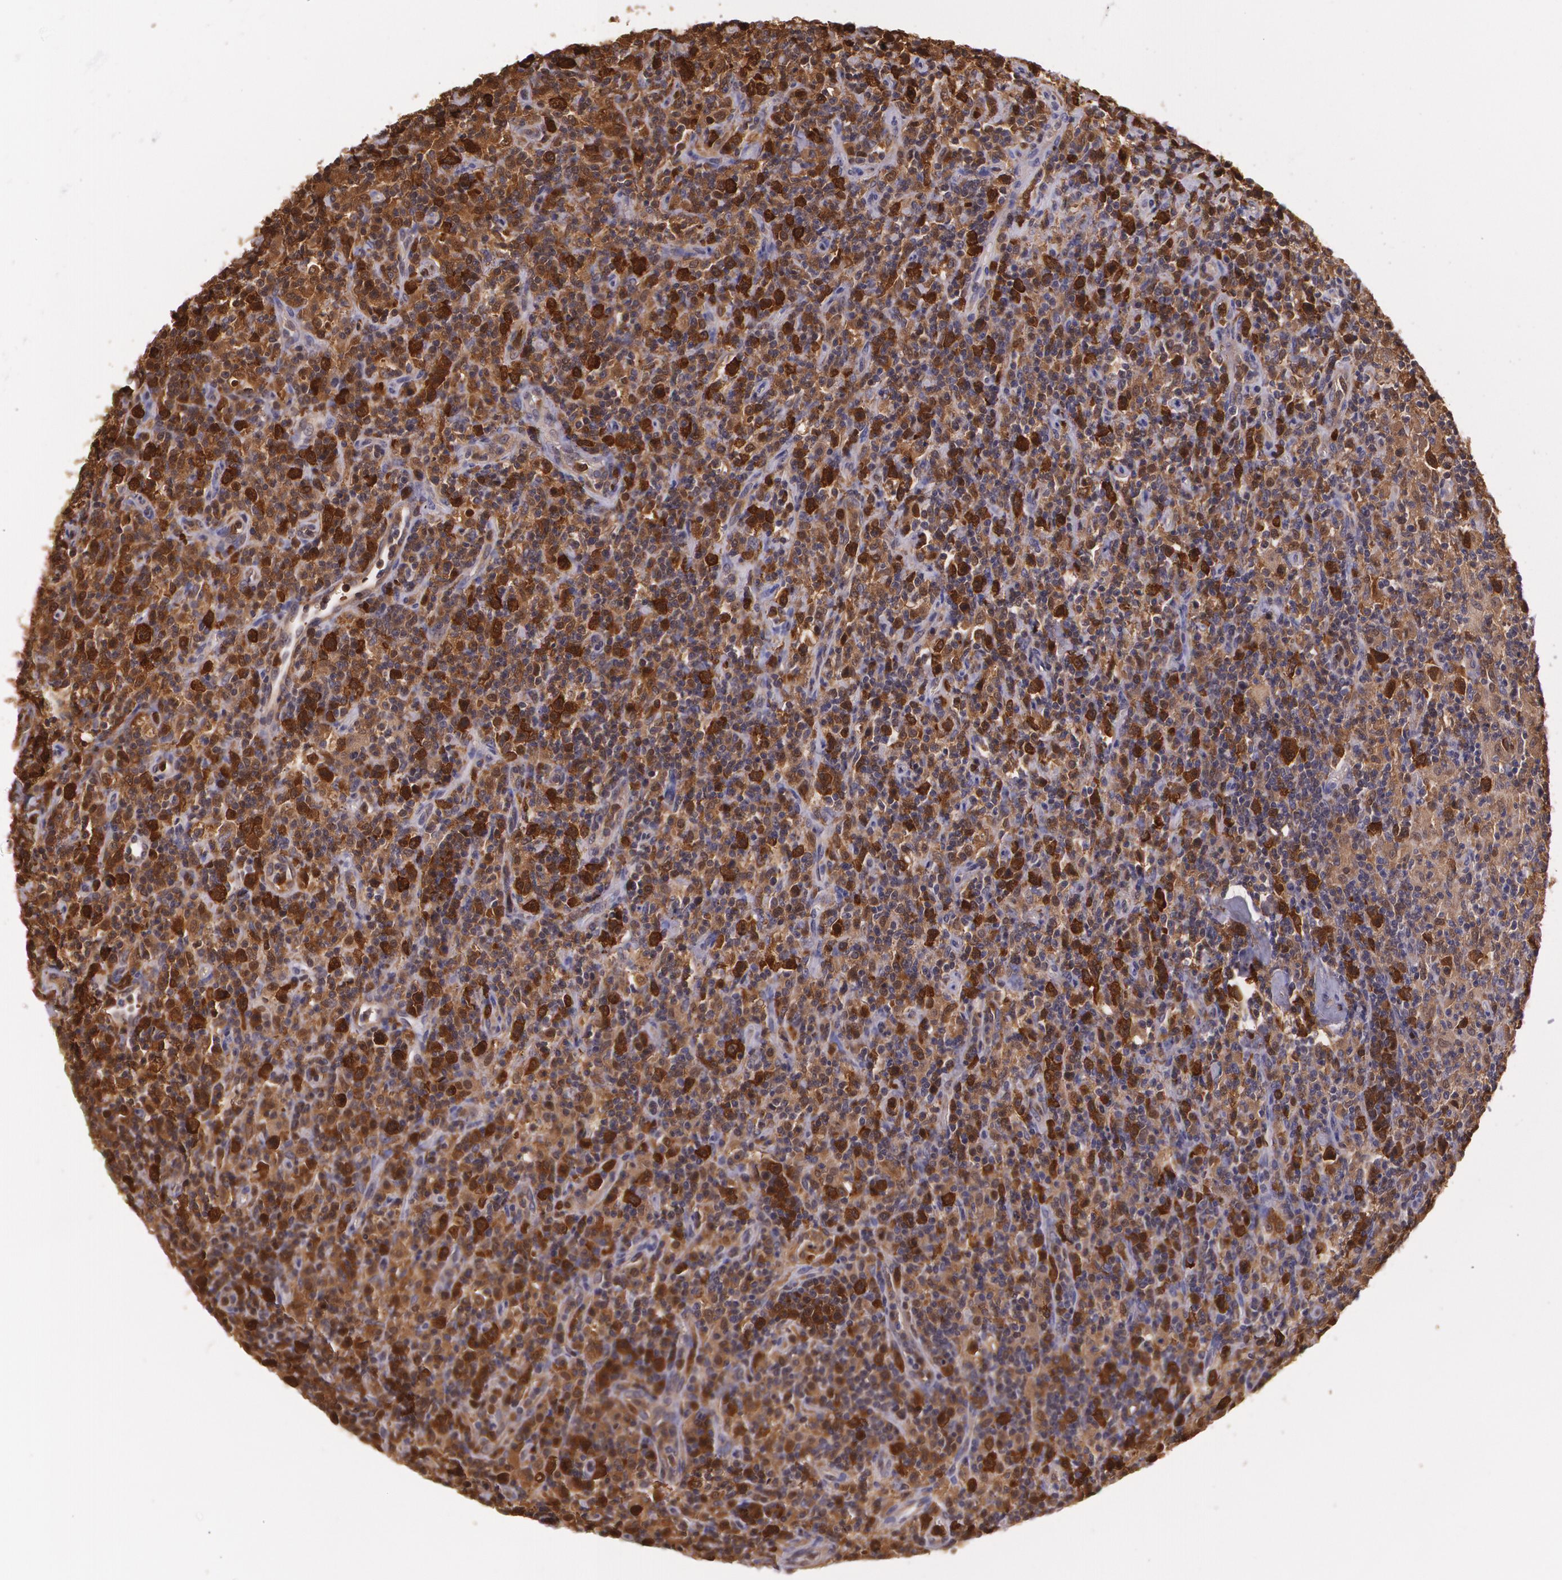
{"staining": {"intensity": "moderate", "quantity": ">75%", "location": "cytoplasmic/membranous,nuclear"}, "tissue": "lymphoma", "cell_type": "Tumor cells", "image_type": "cancer", "snomed": [{"axis": "morphology", "description": "Hodgkin's disease, NOS"}, {"axis": "topography", "description": "Lymph node"}], "caption": "About >75% of tumor cells in human Hodgkin's disease demonstrate moderate cytoplasmic/membranous and nuclear protein positivity as visualized by brown immunohistochemical staining.", "gene": "HSPH1", "patient": {"sex": "male", "age": 65}}